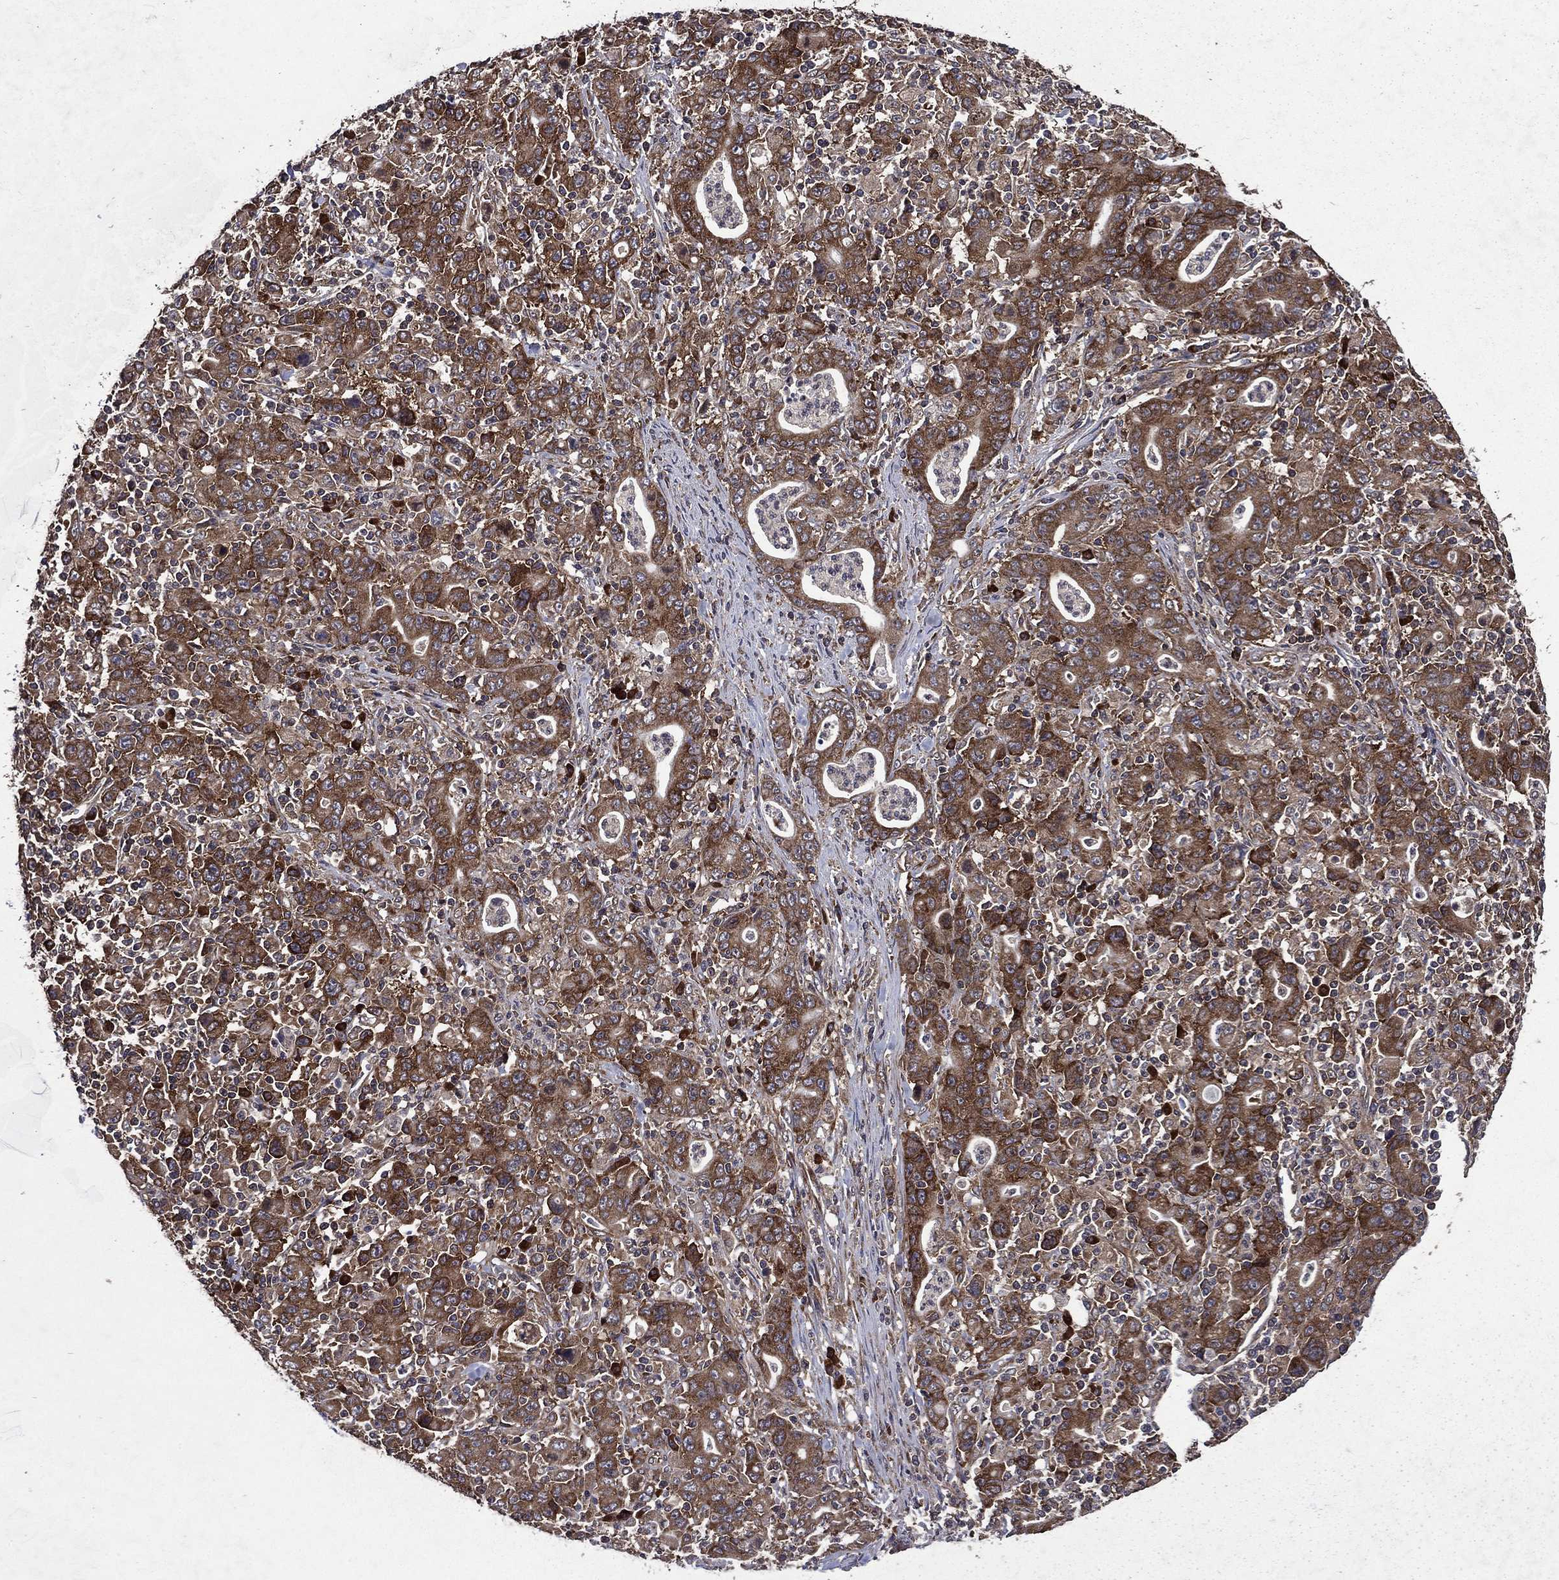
{"staining": {"intensity": "moderate", "quantity": ">75%", "location": "cytoplasmic/membranous"}, "tissue": "stomach cancer", "cell_type": "Tumor cells", "image_type": "cancer", "snomed": [{"axis": "morphology", "description": "Adenocarcinoma, NOS"}, {"axis": "topography", "description": "Stomach, upper"}], "caption": "The image displays staining of stomach adenocarcinoma, revealing moderate cytoplasmic/membranous protein staining (brown color) within tumor cells.", "gene": "EIF2B4", "patient": {"sex": "male", "age": 69}}